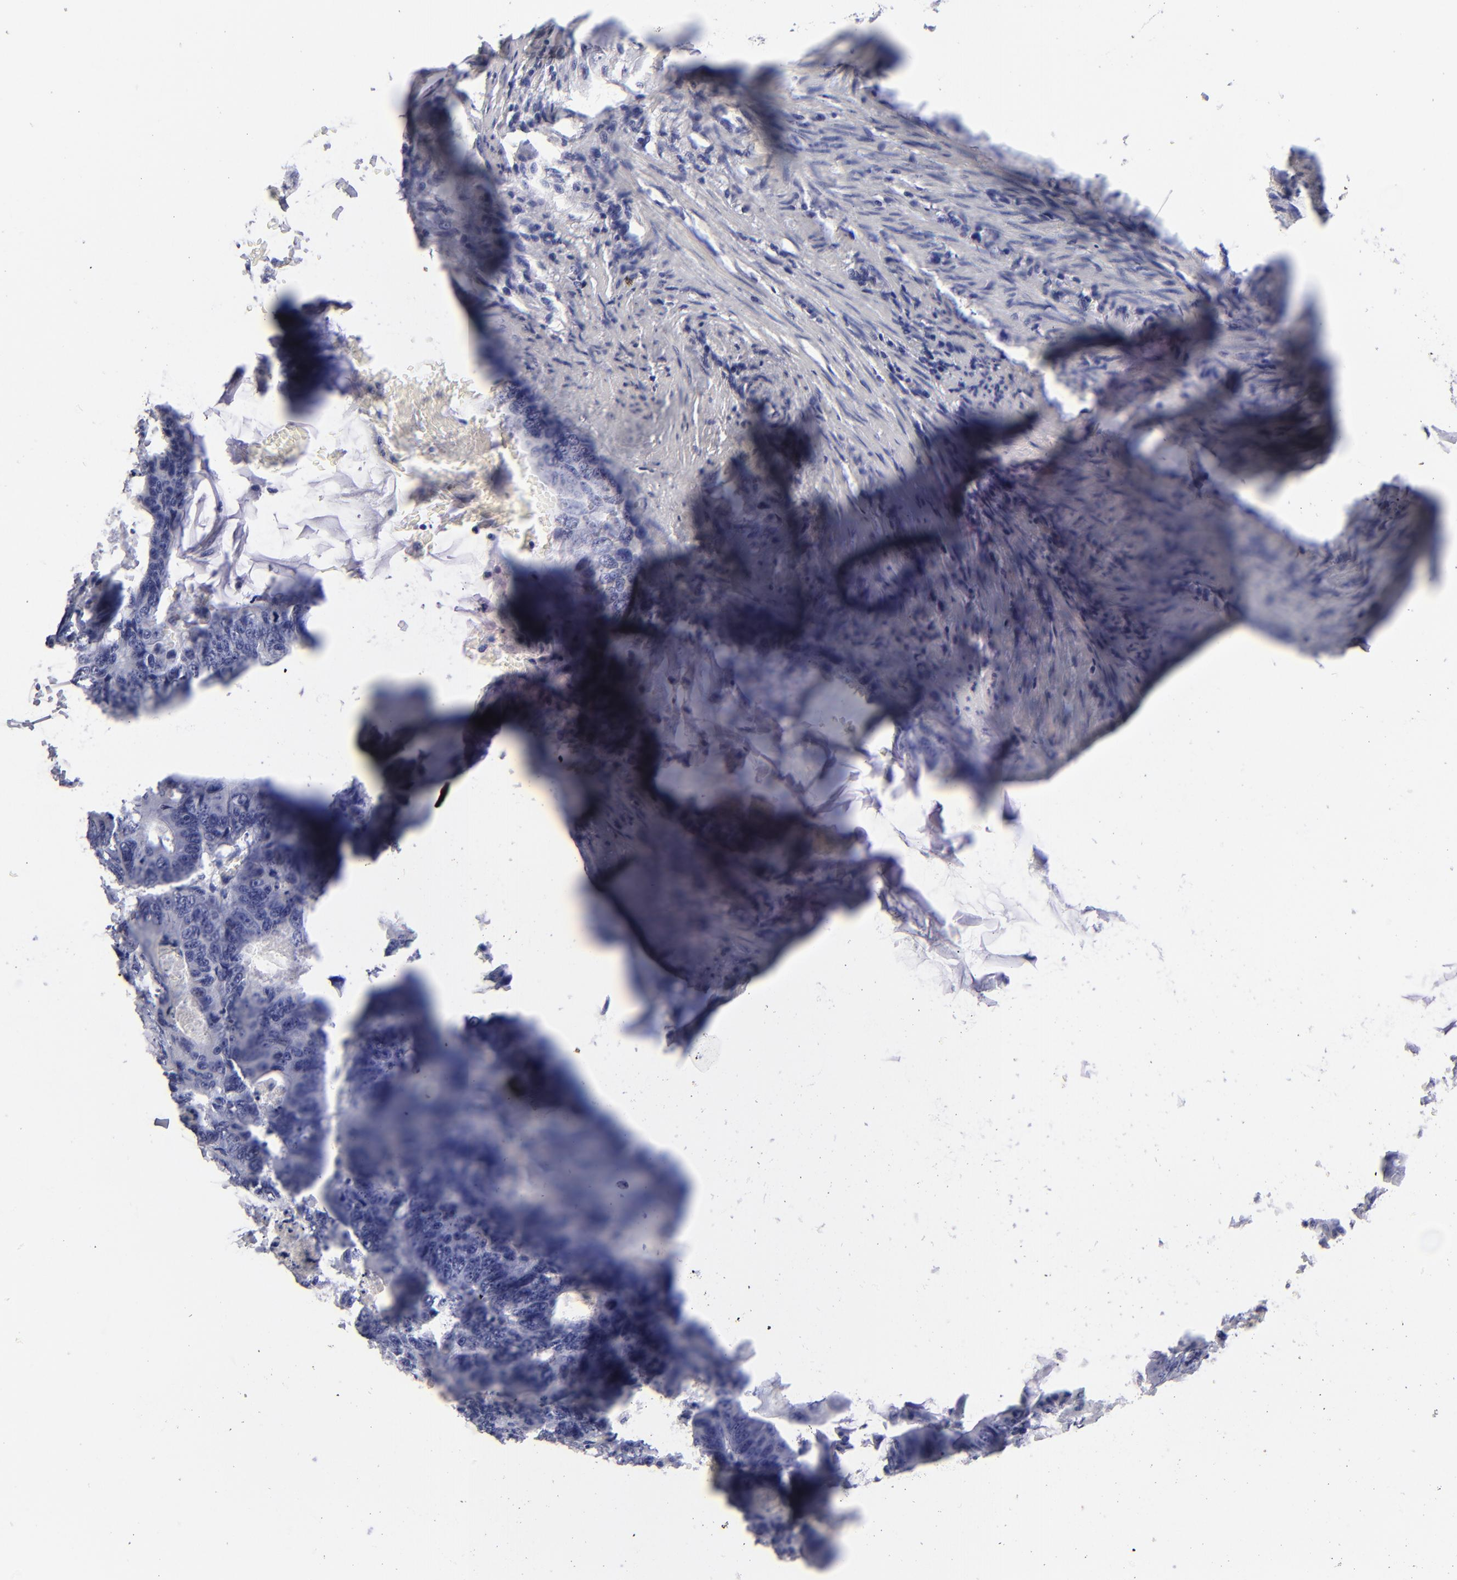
{"staining": {"intensity": "negative", "quantity": "none", "location": "none"}, "tissue": "colorectal cancer", "cell_type": "Tumor cells", "image_type": "cancer", "snomed": [{"axis": "morphology", "description": "Adenocarcinoma, NOS"}, {"axis": "topography", "description": "Colon"}], "caption": "Protein analysis of colorectal cancer reveals no significant staining in tumor cells.", "gene": "ALDOB", "patient": {"sex": "female", "age": 55}}